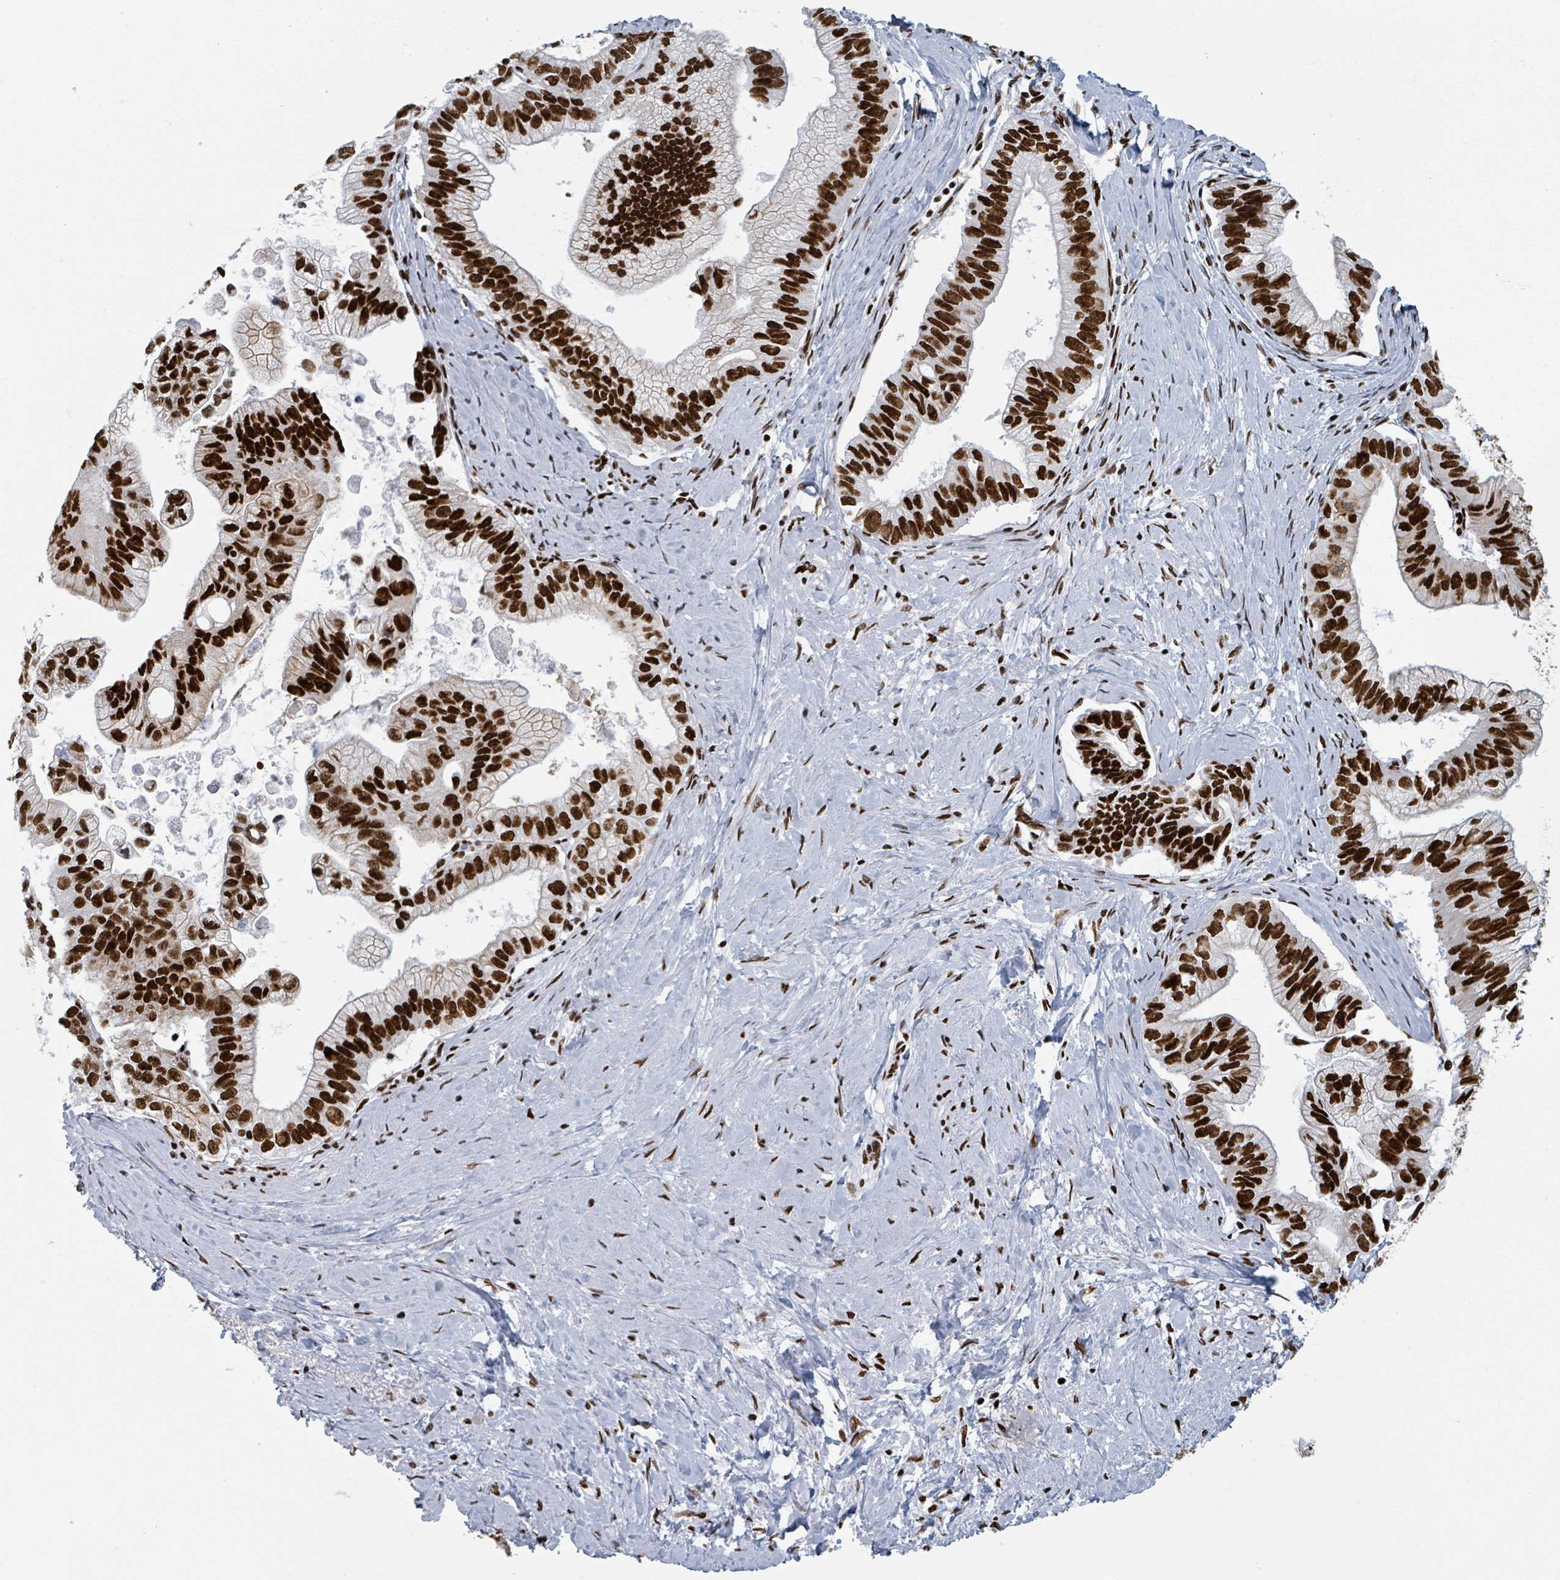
{"staining": {"intensity": "strong", "quantity": ">75%", "location": "nuclear"}, "tissue": "pancreatic cancer", "cell_type": "Tumor cells", "image_type": "cancer", "snomed": [{"axis": "morphology", "description": "Adenocarcinoma, NOS"}, {"axis": "topography", "description": "Pancreas"}], "caption": "Protein staining of pancreatic cancer tissue exhibits strong nuclear staining in approximately >75% of tumor cells.", "gene": "DHX16", "patient": {"sex": "male", "age": 70}}